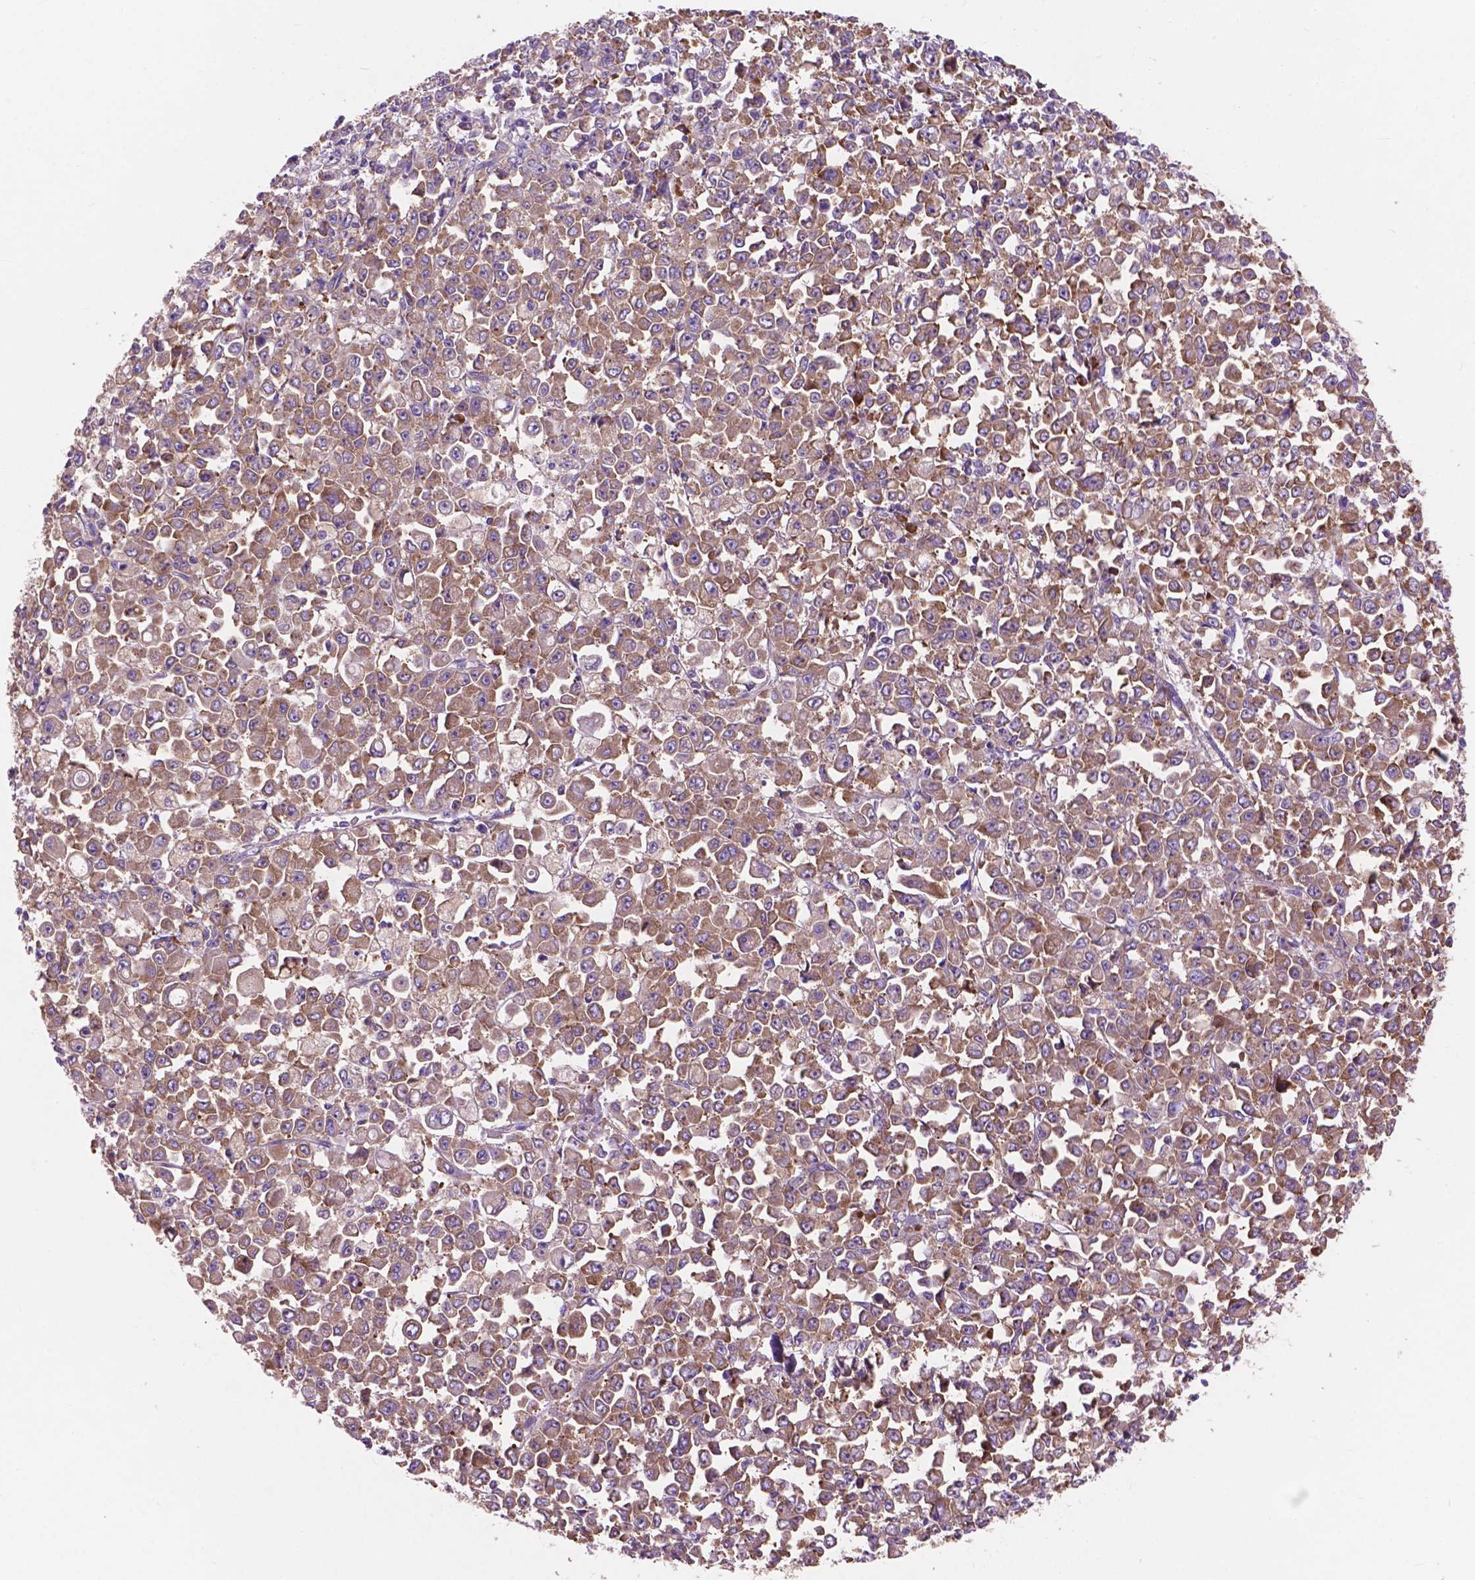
{"staining": {"intensity": "moderate", "quantity": ">75%", "location": "cytoplasmic/membranous"}, "tissue": "stomach cancer", "cell_type": "Tumor cells", "image_type": "cancer", "snomed": [{"axis": "morphology", "description": "Adenocarcinoma, NOS"}, {"axis": "topography", "description": "Stomach, upper"}], "caption": "Protein expression analysis of human stomach cancer reveals moderate cytoplasmic/membranous expression in approximately >75% of tumor cells. (DAB = brown stain, brightfield microscopy at high magnification).", "gene": "RPL37A", "patient": {"sex": "male", "age": 70}}